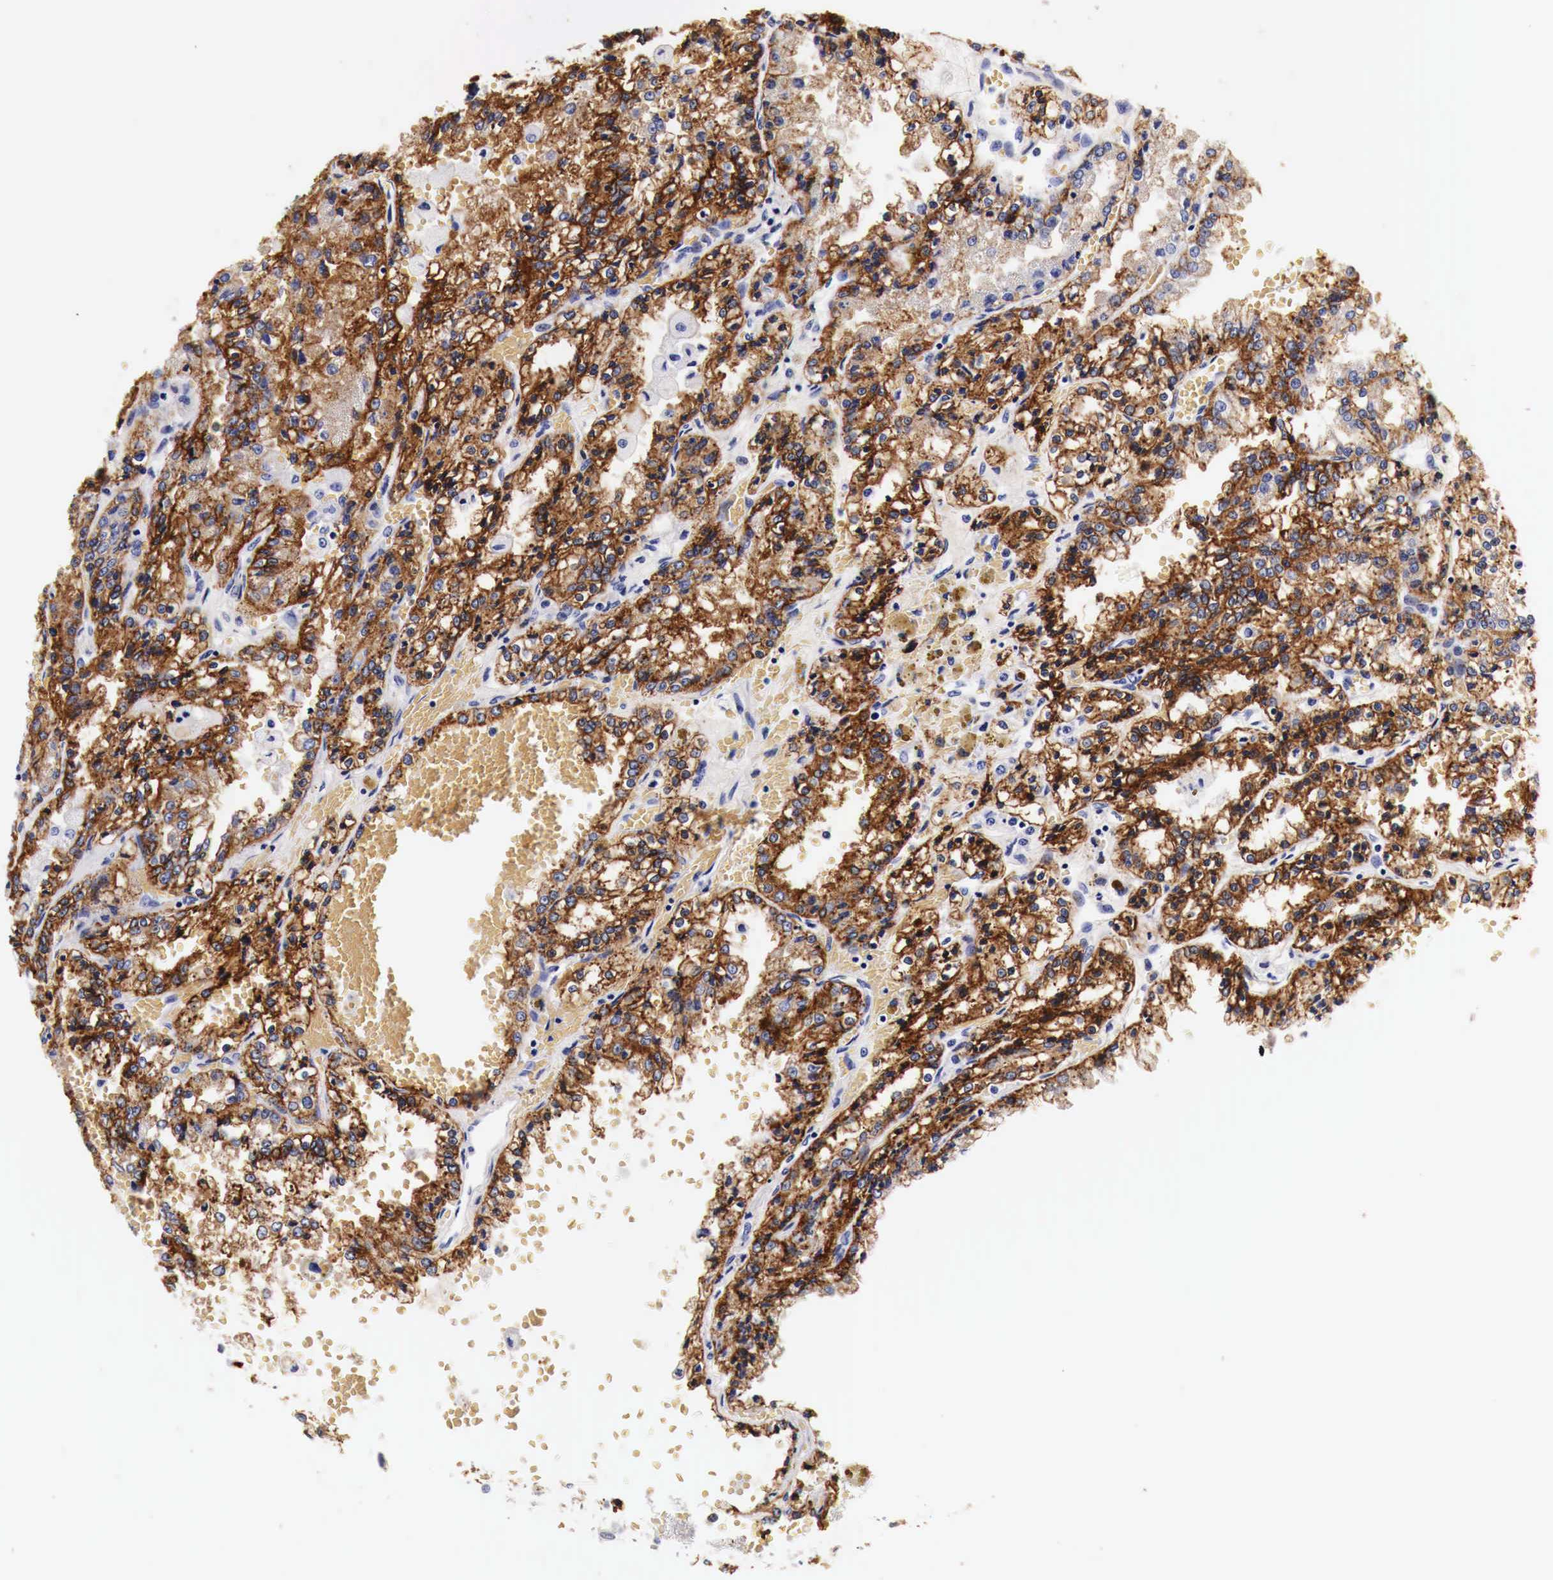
{"staining": {"intensity": "strong", "quantity": ">75%", "location": "cytoplasmic/membranous"}, "tissue": "renal cancer", "cell_type": "Tumor cells", "image_type": "cancer", "snomed": [{"axis": "morphology", "description": "Adenocarcinoma, NOS"}, {"axis": "topography", "description": "Kidney"}], "caption": "Human renal cancer (adenocarcinoma) stained with a brown dye demonstrates strong cytoplasmic/membranous positive staining in approximately >75% of tumor cells.", "gene": "EGFR", "patient": {"sex": "female", "age": 56}}